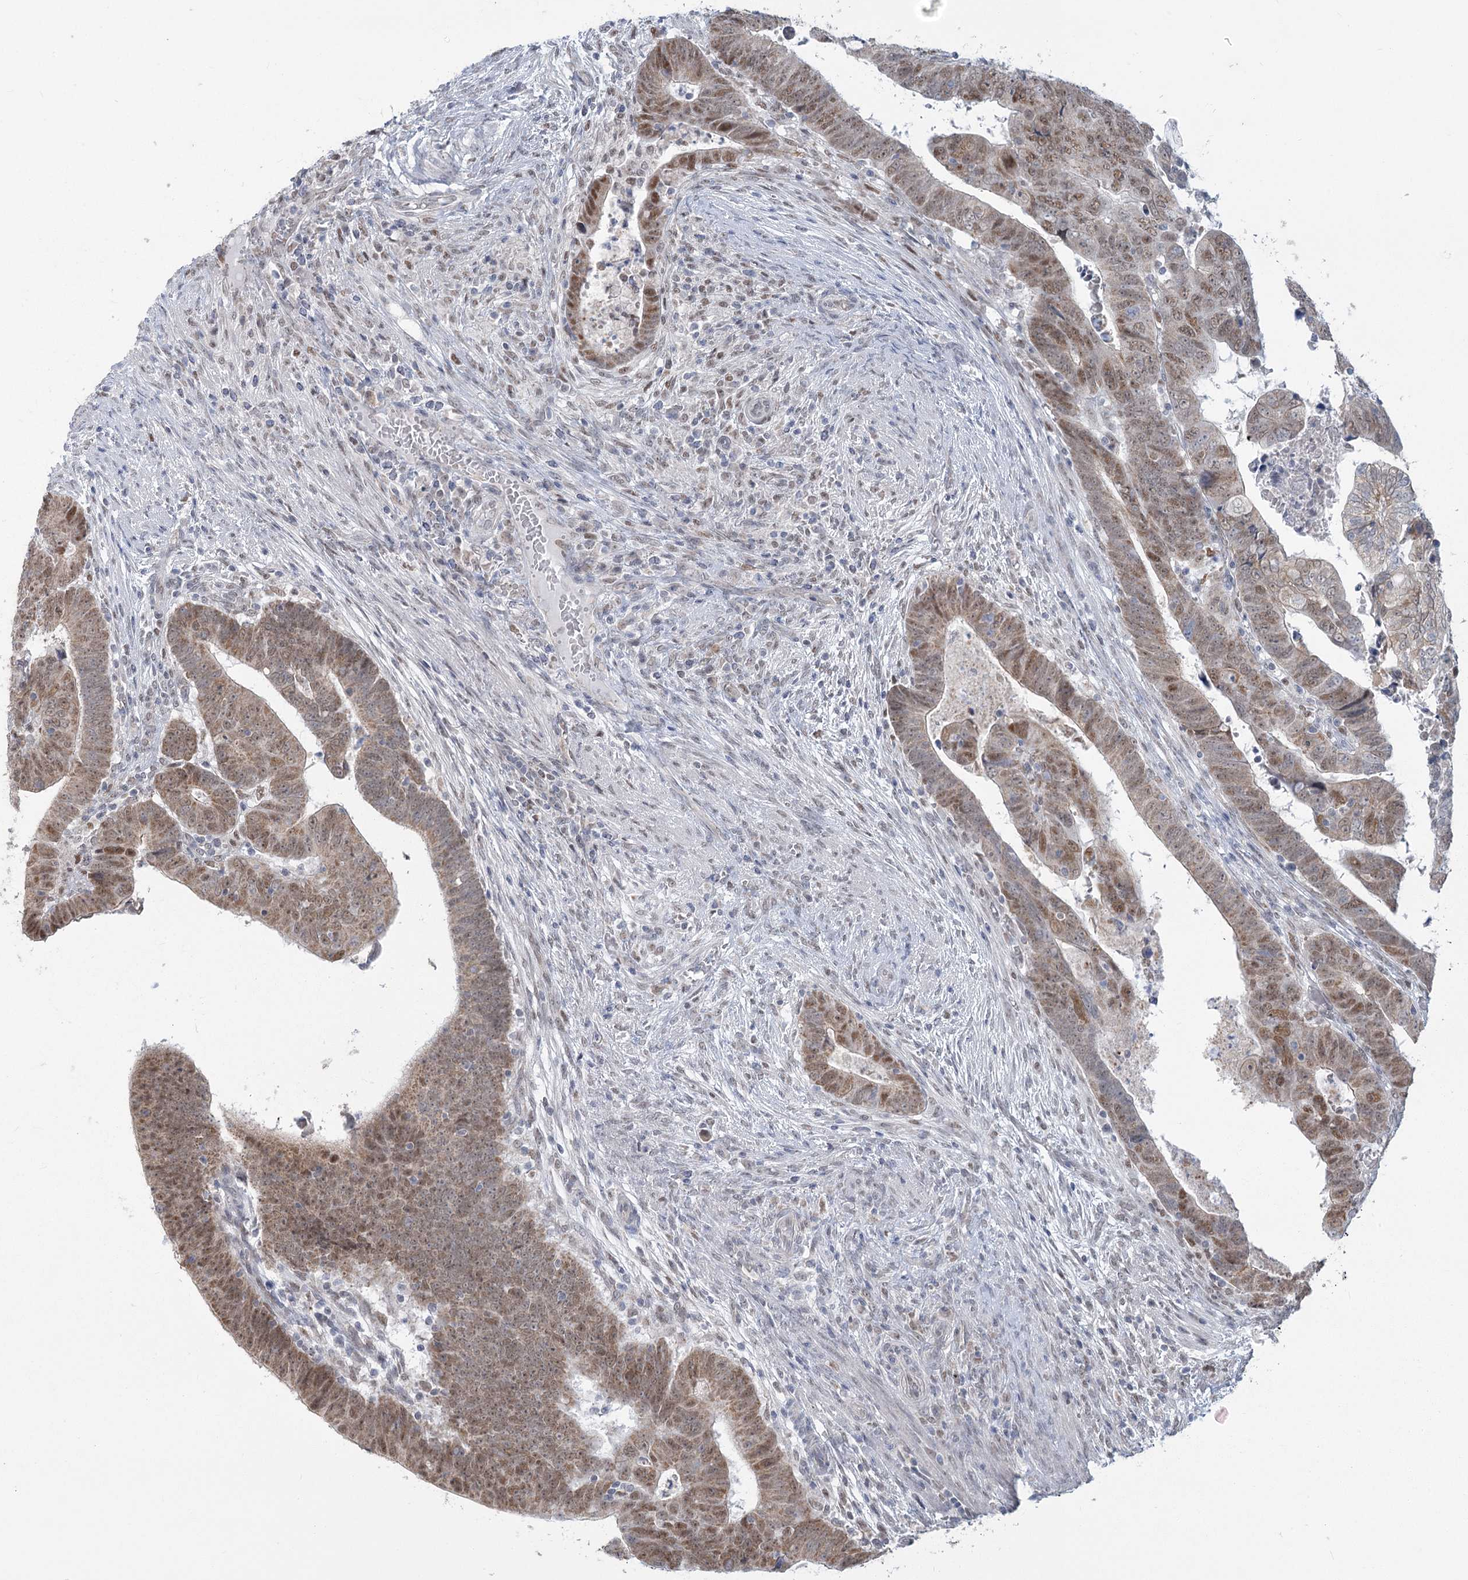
{"staining": {"intensity": "moderate", "quantity": ">75%", "location": "cytoplasmic/membranous,nuclear"}, "tissue": "colorectal cancer", "cell_type": "Tumor cells", "image_type": "cancer", "snomed": [{"axis": "morphology", "description": "Normal tissue, NOS"}, {"axis": "morphology", "description": "Adenocarcinoma, NOS"}, {"axis": "topography", "description": "Rectum"}], "caption": "Immunohistochemistry (IHC) histopathology image of human colorectal cancer (adenocarcinoma) stained for a protein (brown), which reveals medium levels of moderate cytoplasmic/membranous and nuclear expression in approximately >75% of tumor cells.", "gene": "MTG1", "patient": {"sex": "female", "age": 65}}